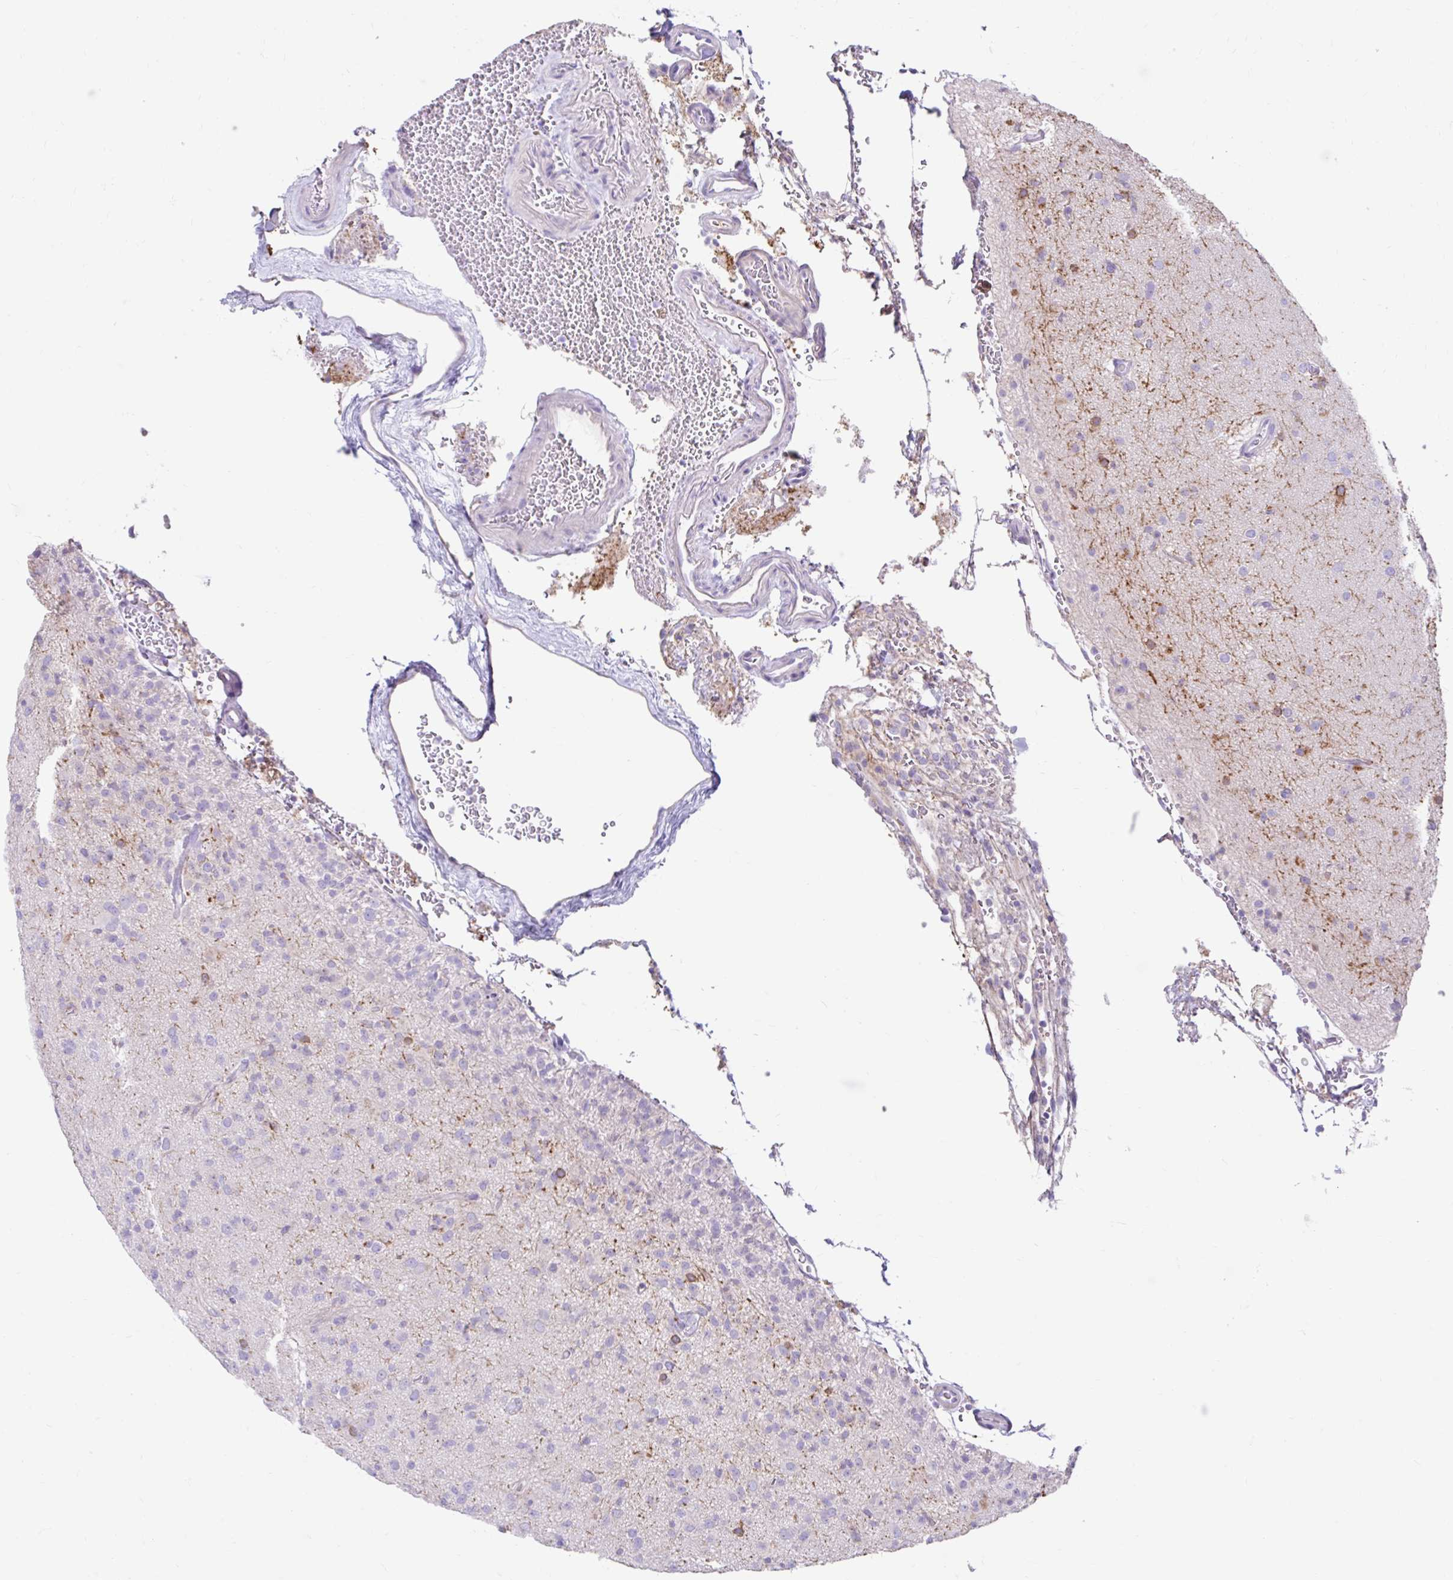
{"staining": {"intensity": "negative", "quantity": "none", "location": "none"}, "tissue": "glioma", "cell_type": "Tumor cells", "image_type": "cancer", "snomed": [{"axis": "morphology", "description": "Glioma, malignant, Low grade"}, {"axis": "topography", "description": "Brain"}], "caption": "Tumor cells show no significant protein positivity in glioma.", "gene": "ZNF33A", "patient": {"sex": "male", "age": 65}}